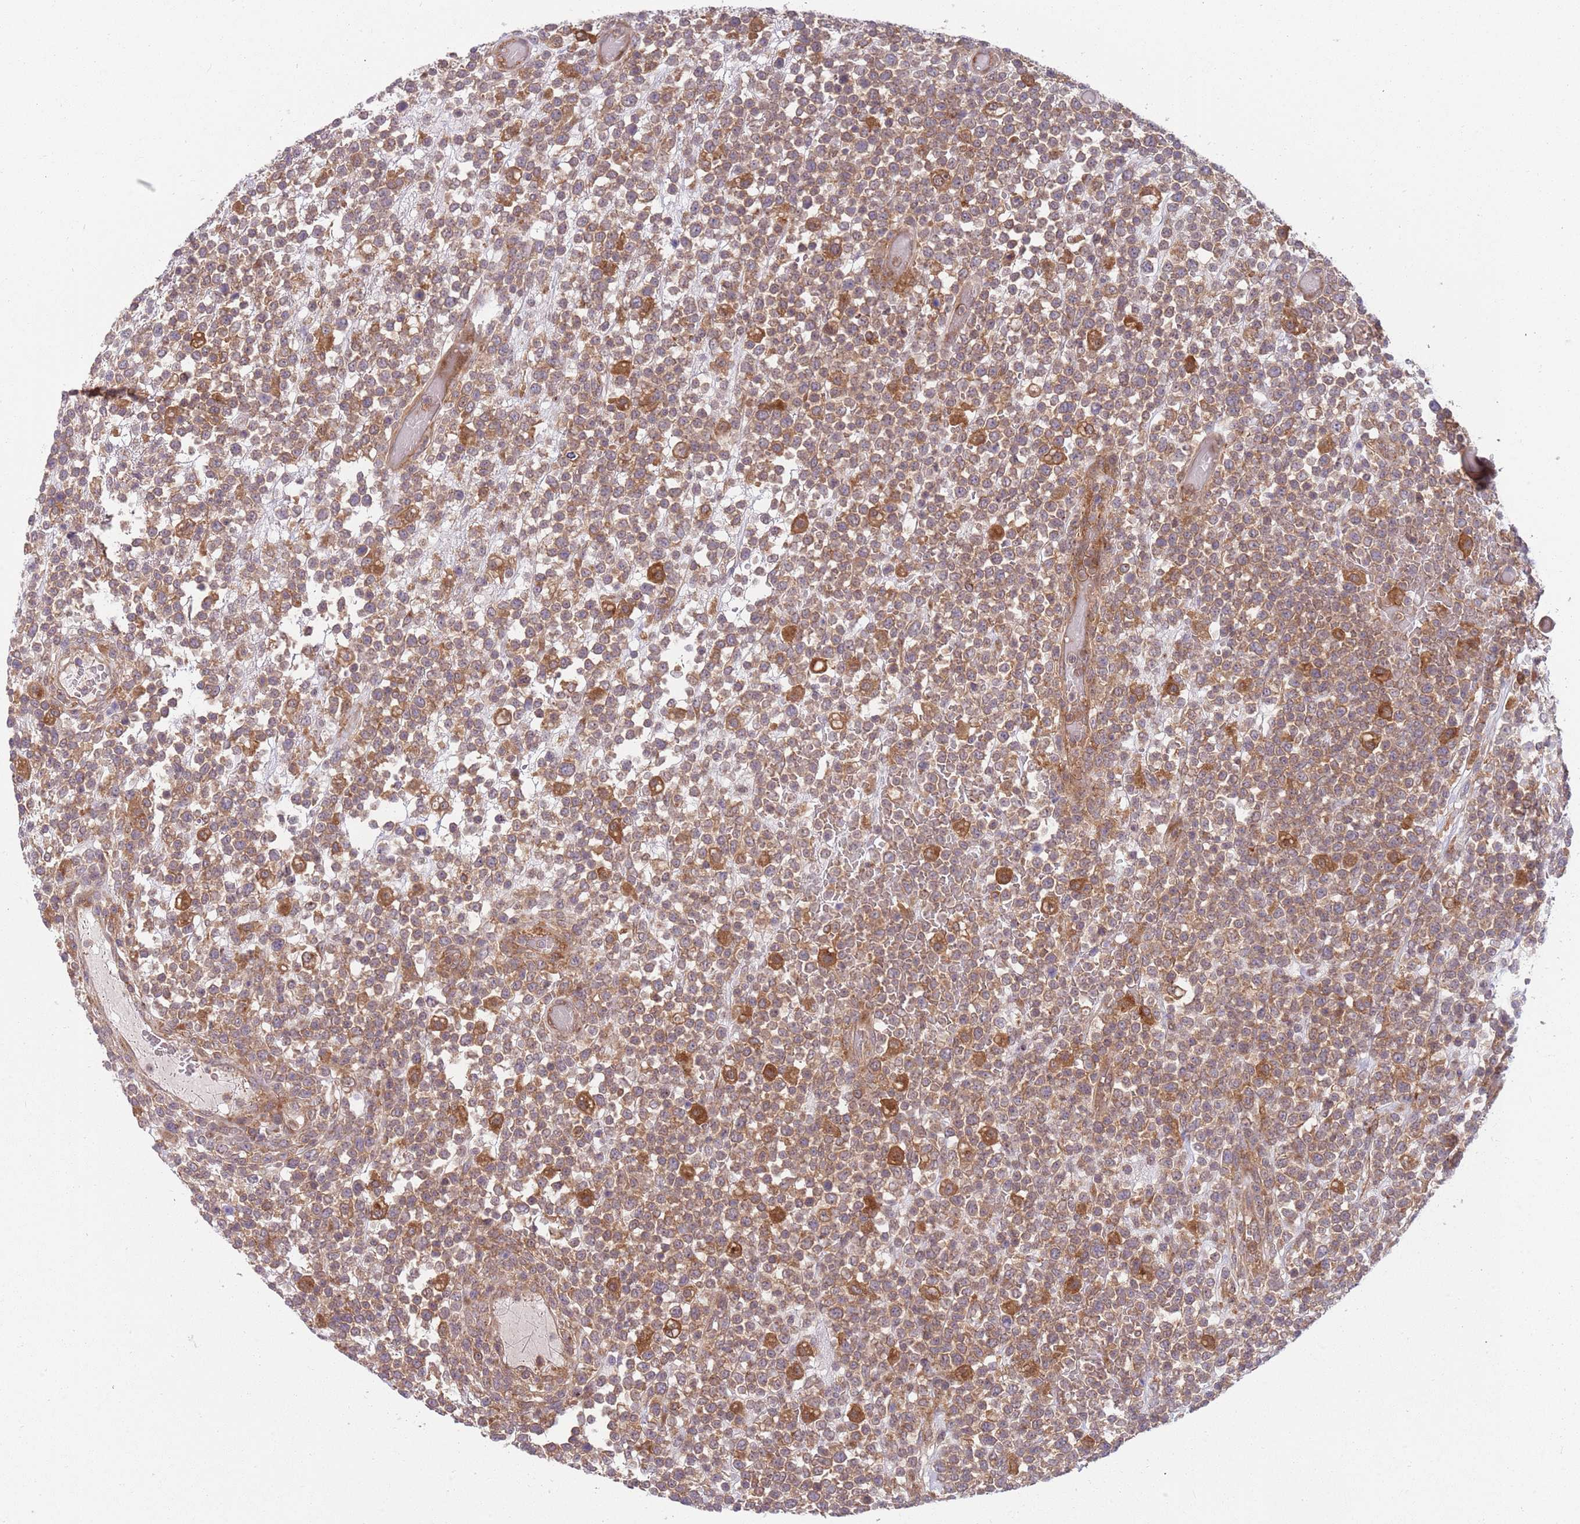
{"staining": {"intensity": "moderate", "quantity": ">75%", "location": "cytoplasmic/membranous"}, "tissue": "lymphoma", "cell_type": "Tumor cells", "image_type": "cancer", "snomed": [{"axis": "morphology", "description": "Malignant lymphoma, non-Hodgkin's type, High grade"}, {"axis": "topography", "description": "Colon"}], "caption": "This micrograph shows immunohistochemistry (IHC) staining of human lymphoma, with medium moderate cytoplasmic/membranous staining in about >75% of tumor cells.", "gene": "GGA1", "patient": {"sex": "female", "age": 53}}